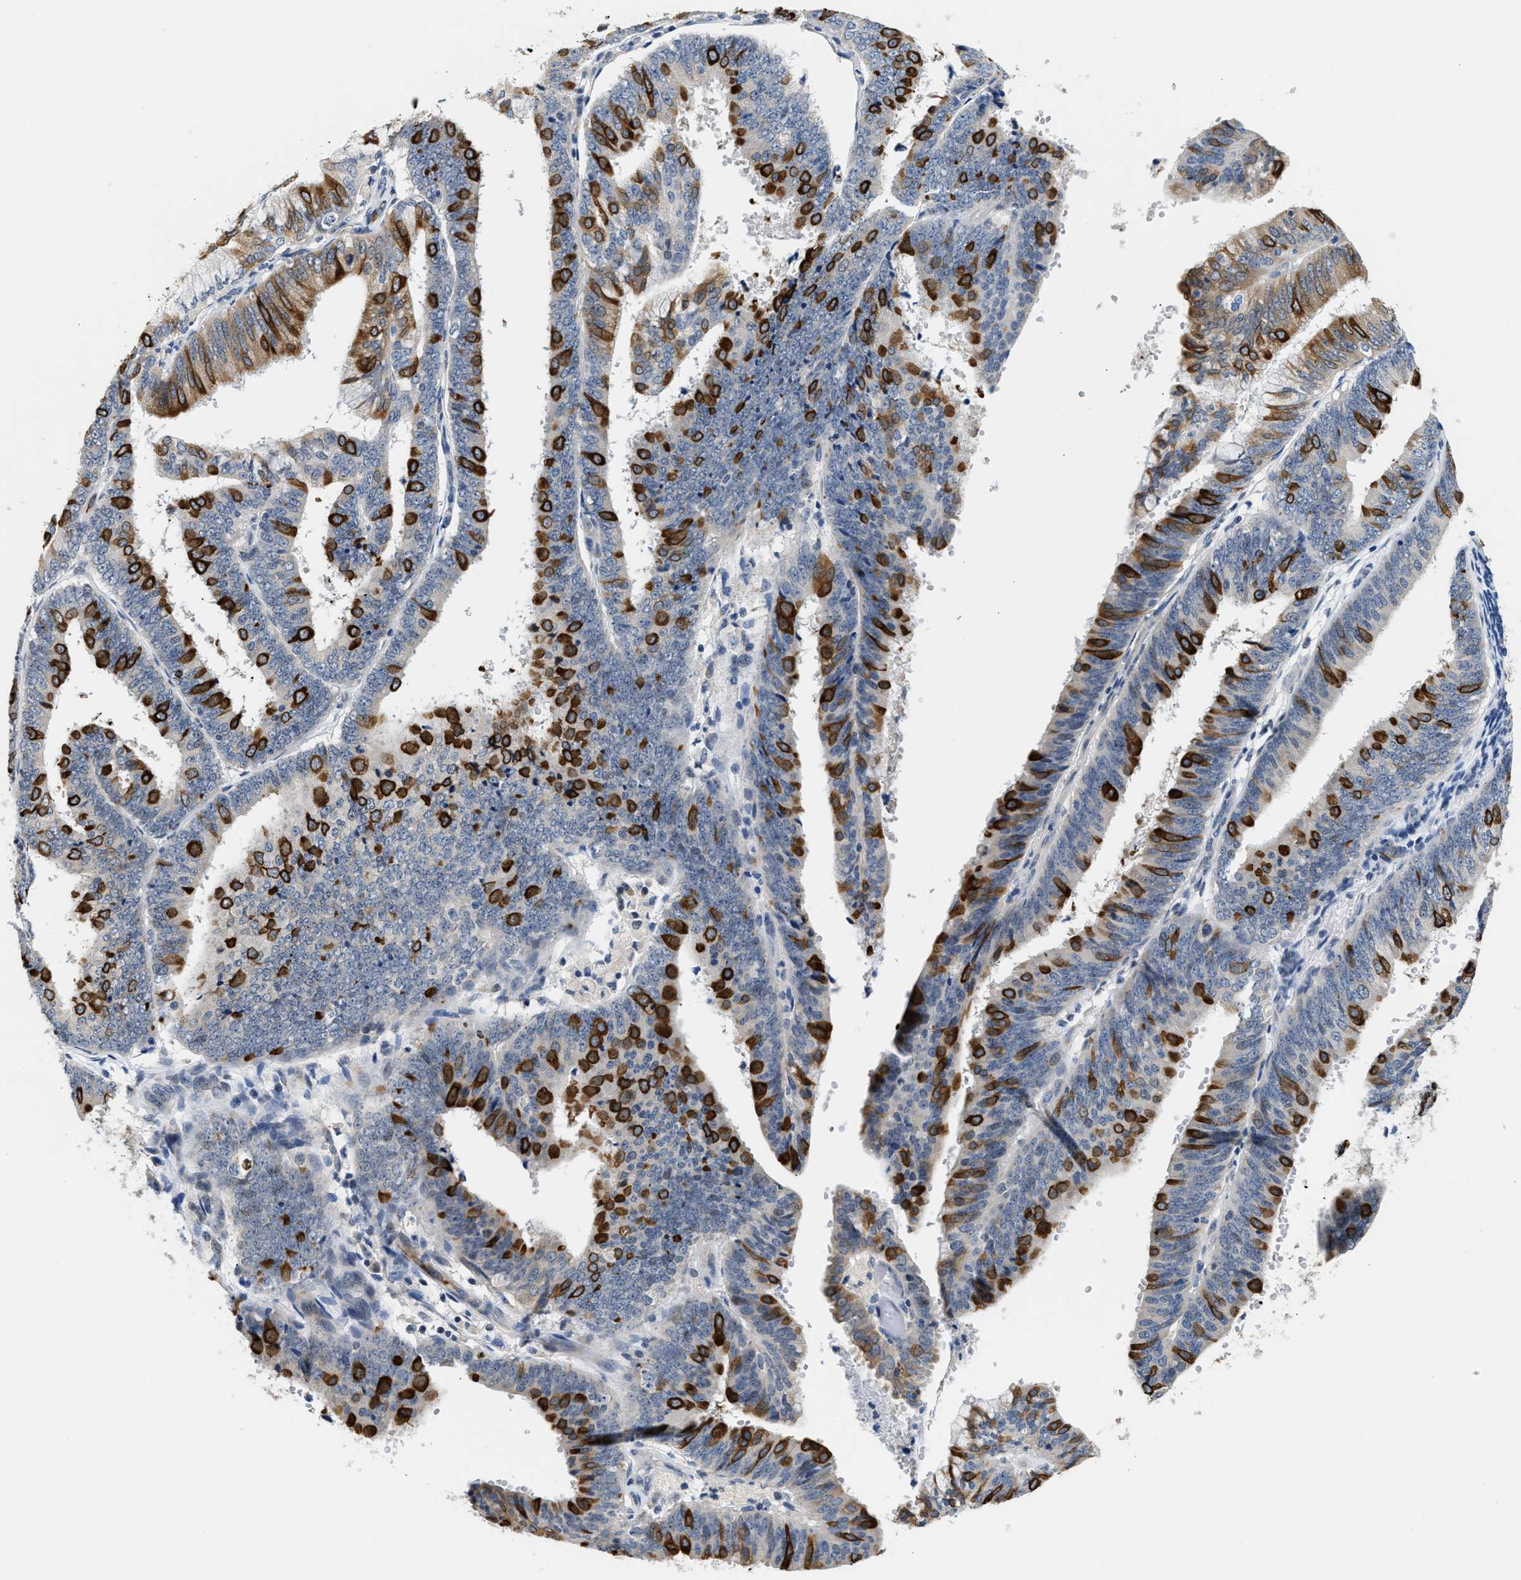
{"staining": {"intensity": "strong", "quantity": "25%-75%", "location": "cytoplasmic/membranous"}, "tissue": "endometrial cancer", "cell_type": "Tumor cells", "image_type": "cancer", "snomed": [{"axis": "morphology", "description": "Adenocarcinoma, NOS"}, {"axis": "topography", "description": "Endometrium"}], "caption": "The image shows a brown stain indicating the presence of a protein in the cytoplasmic/membranous of tumor cells in adenocarcinoma (endometrial).", "gene": "CLGN", "patient": {"sex": "female", "age": 63}}